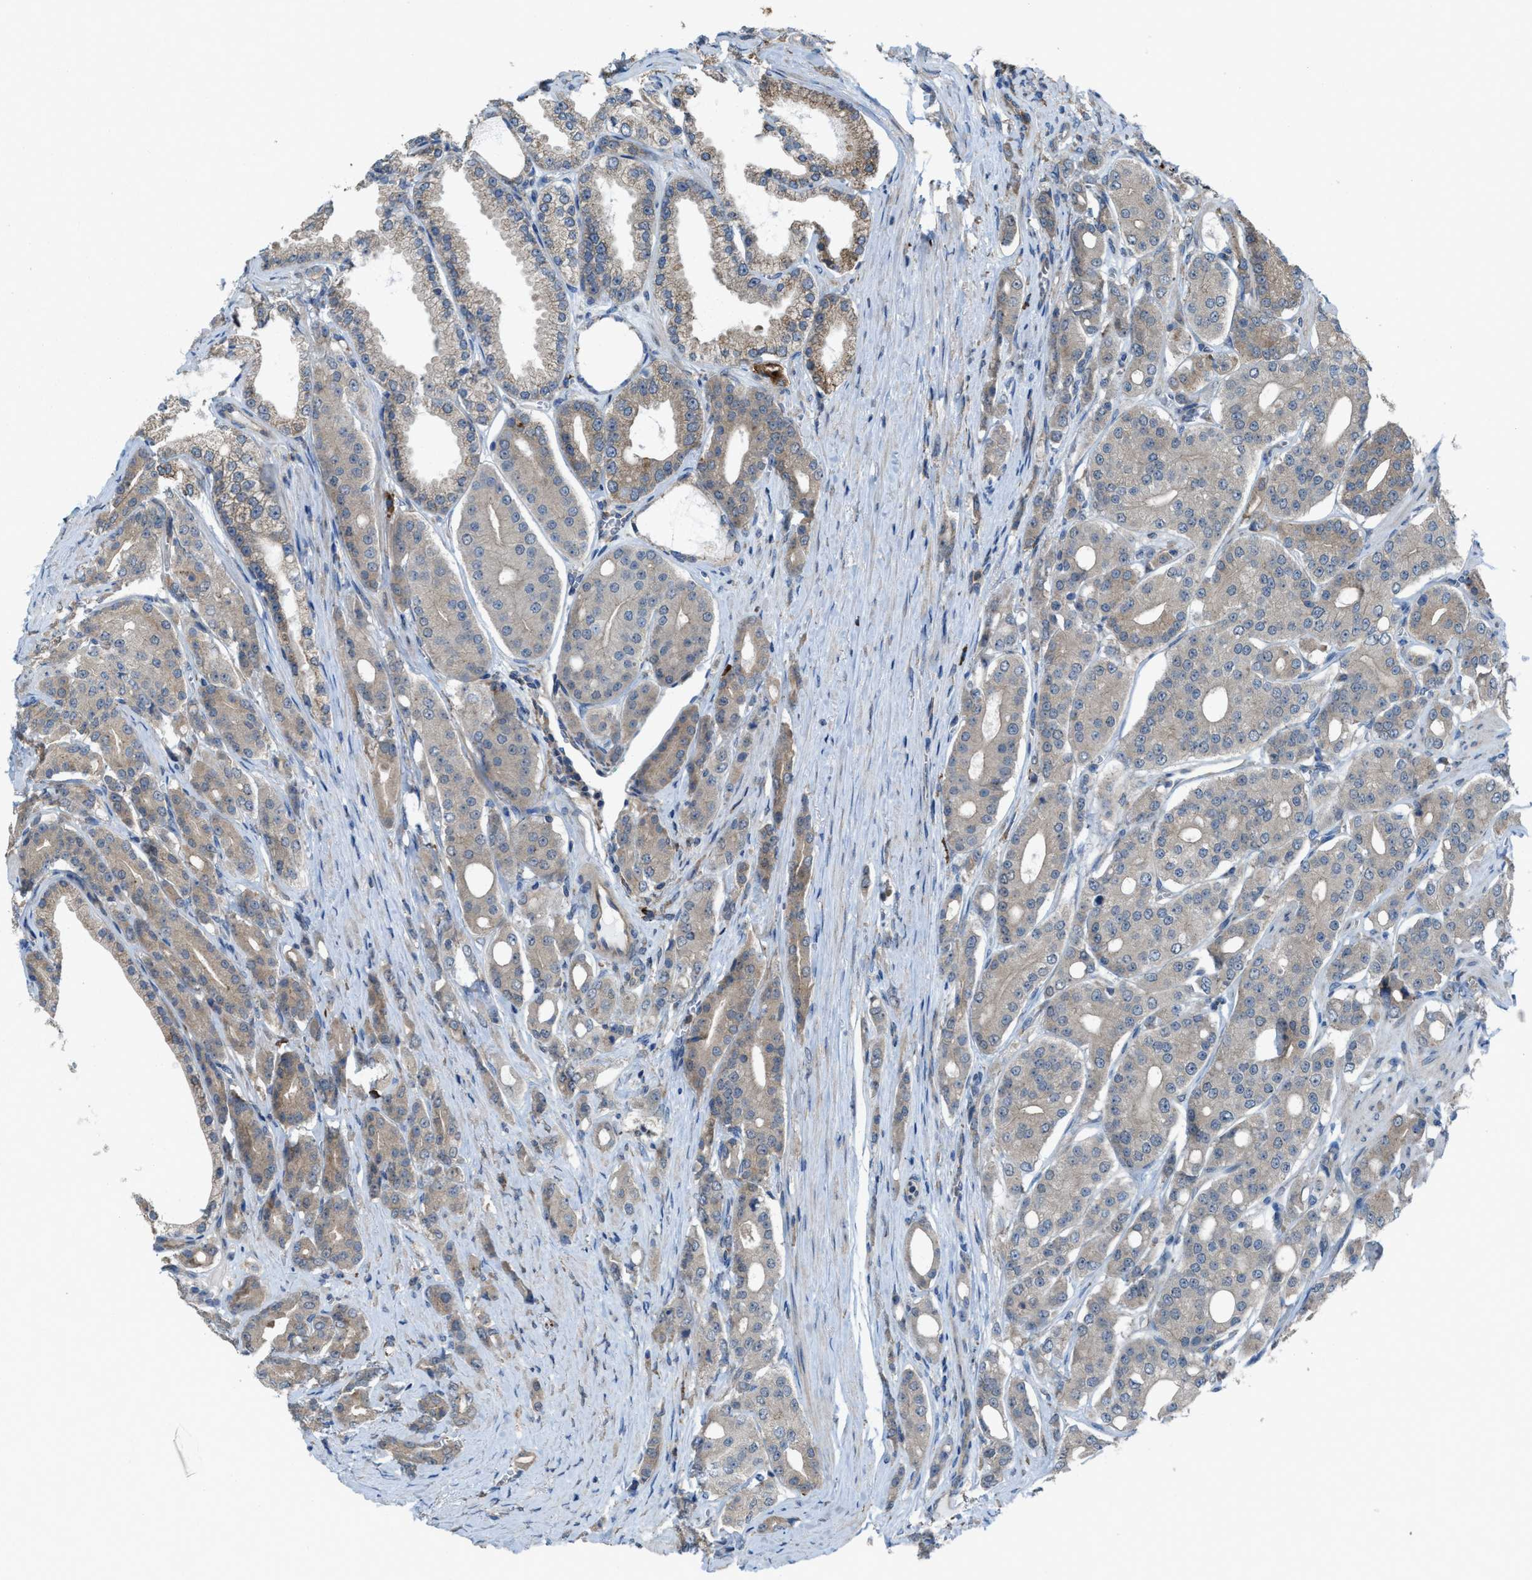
{"staining": {"intensity": "weak", "quantity": "25%-75%", "location": "cytoplasmic/membranous"}, "tissue": "prostate cancer", "cell_type": "Tumor cells", "image_type": "cancer", "snomed": [{"axis": "morphology", "description": "Adenocarcinoma, High grade"}, {"axis": "topography", "description": "Prostate"}], "caption": "Immunohistochemistry (IHC) image of prostate cancer (adenocarcinoma (high-grade)) stained for a protein (brown), which displays low levels of weak cytoplasmic/membranous staining in about 25%-75% of tumor cells.", "gene": "PLAA", "patient": {"sex": "male", "age": 71}}